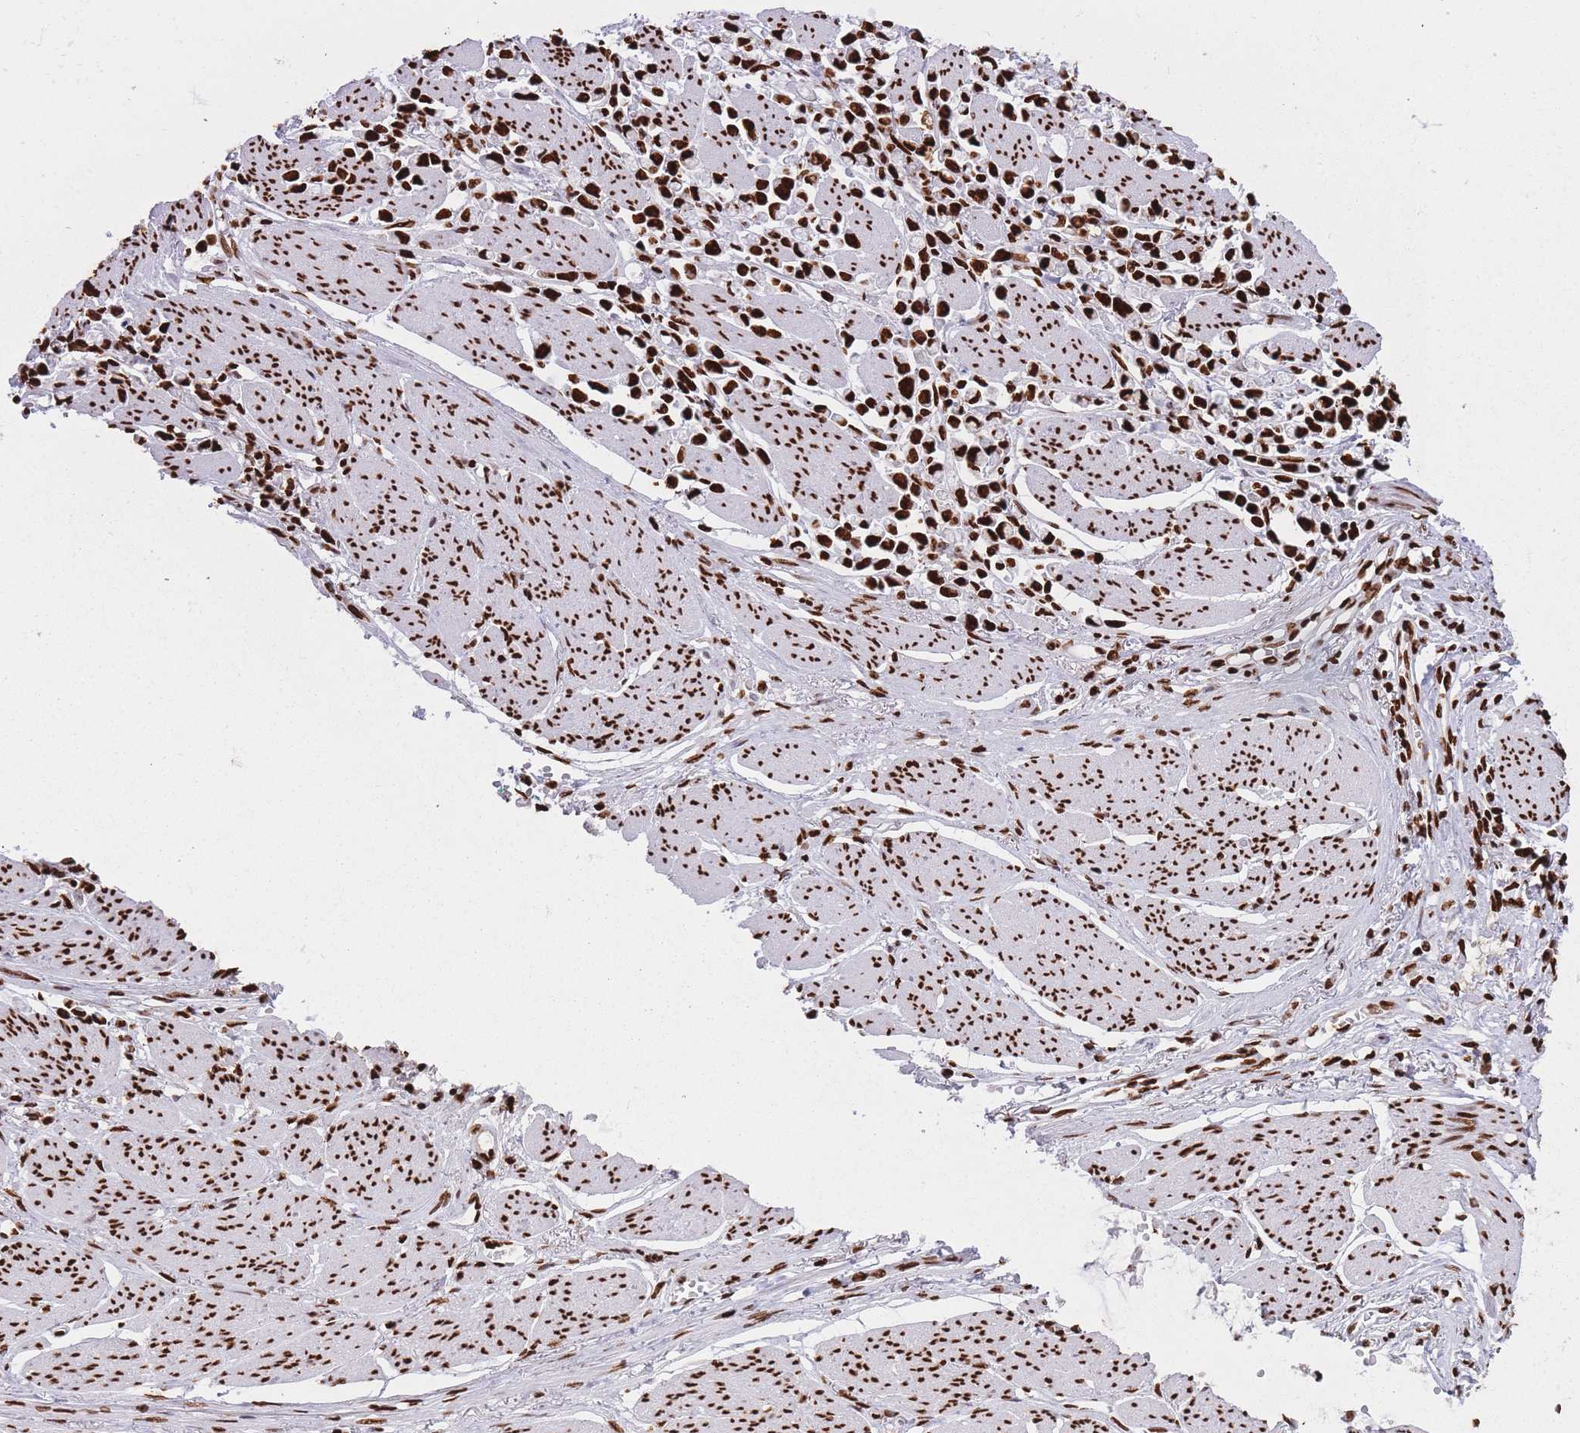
{"staining": {"intensity": "strong", "quantity": ">75%", "location": "nuclear"}, "tissue": "stomach cancer", "cell_type": "Tumor cells", "image_type": "cancer", "snomed": [{"axis": "morphology", "description": "Adenocarcinoma, NOS"}, {"axis": "topography", "description": "Stomach"}], "caption": "This is a photomicrograph of IHC staining of adenocarcinoma (stomach), which shows strong staining in the nuclear of tumor cells.", "gene": "HNRNPUL1", "patient": {"sex": "female", "age": 81}}